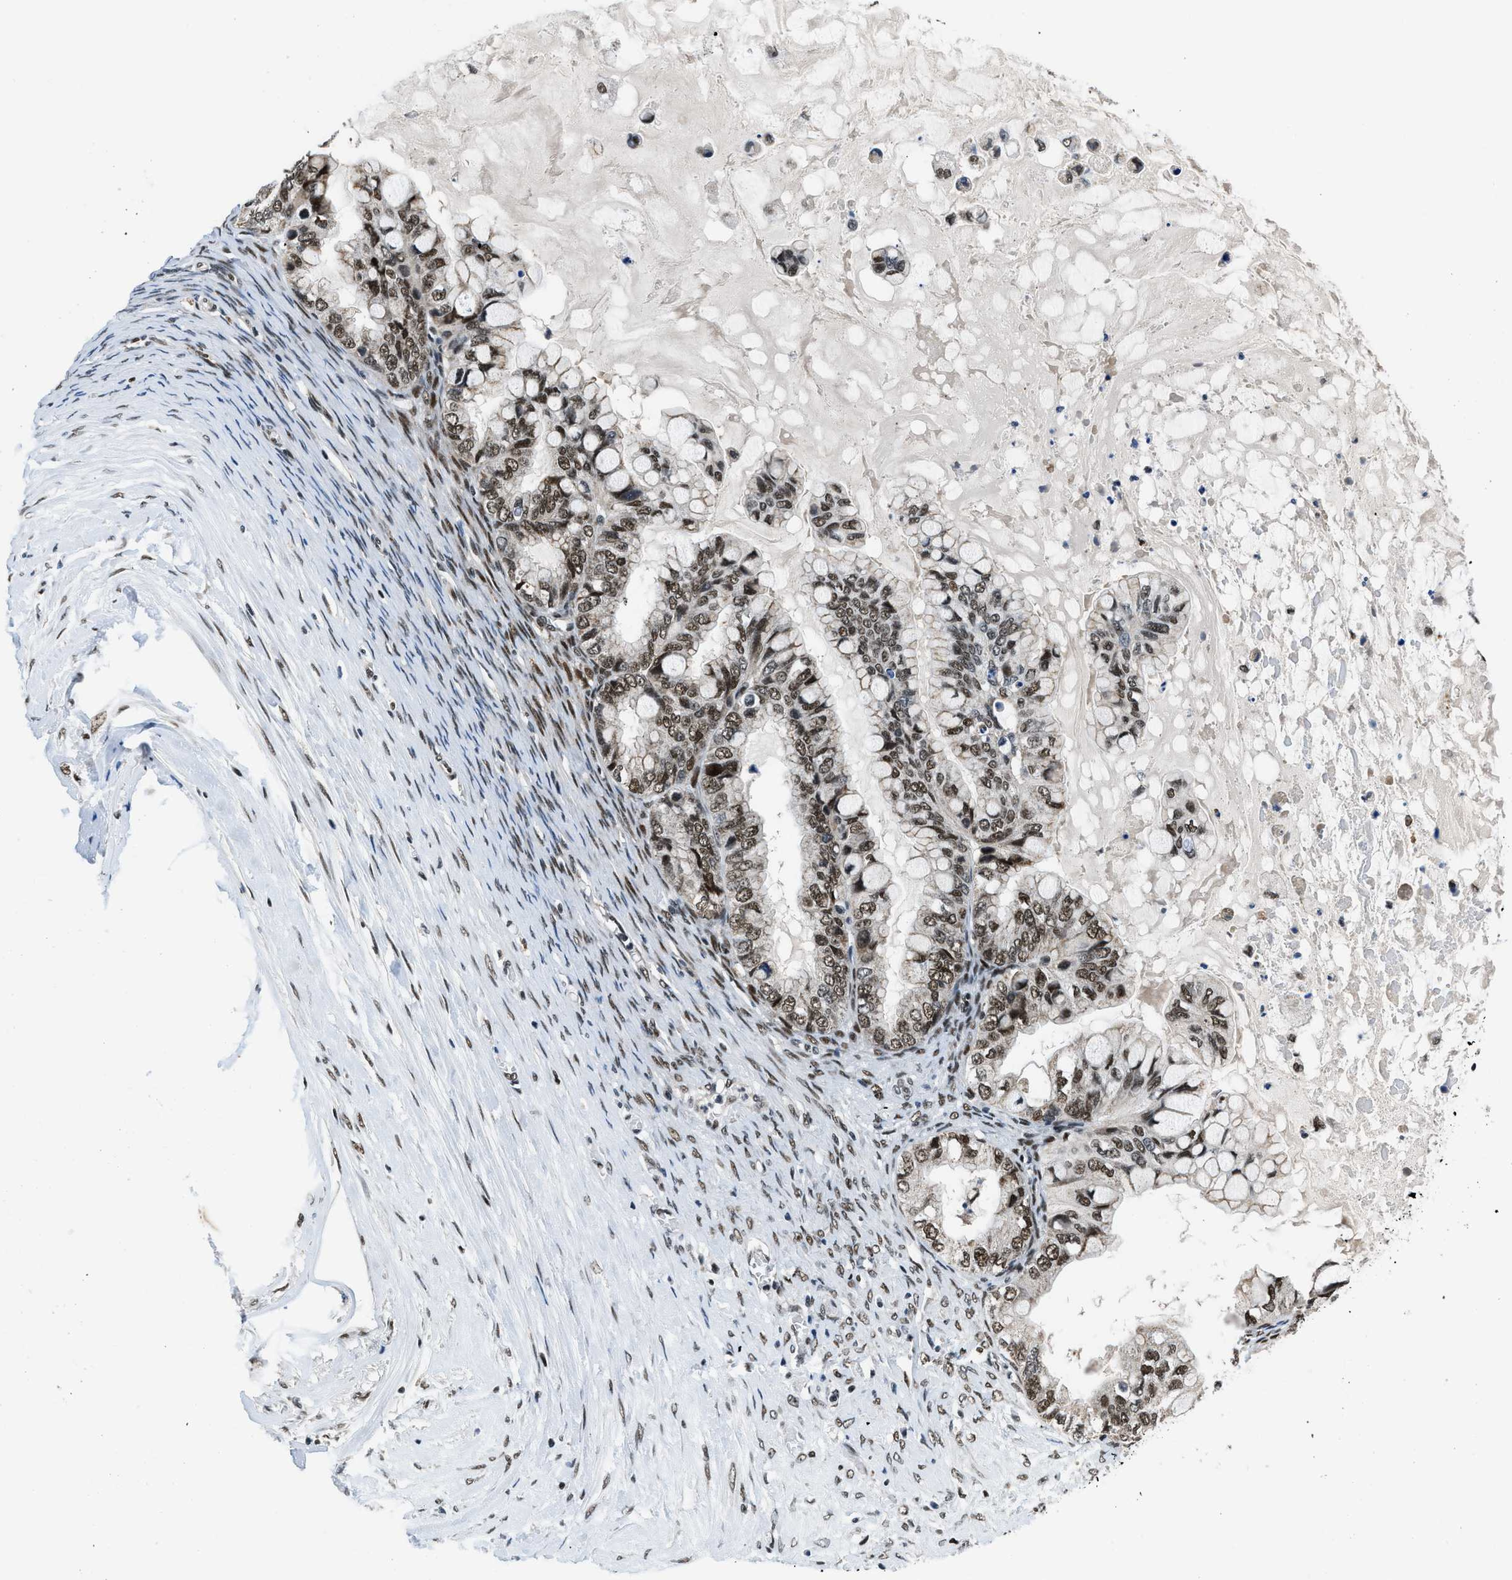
{"staining": {"intensity": "moderate", "quantity": ">75%", "location": "nuclear"}, "tissue": "ovarian cancer", "cell_type": "Tumor cells", "image_type": "cancer", "snomed": [{"axis": "morphology", "description": "Cystadenocarcinoma, mucinous, NOS"}, {"axis": "topography", "description": "Ovary"}], "caption": "About >75% of tumor cells in mucinous cystadenocarcinoma (ovarian) show moderate nuclear protein staining as visualized by brown immunohistochemical staining.", "gene": "KDM3B", "patient": {"sex": "female", "age": 80}}